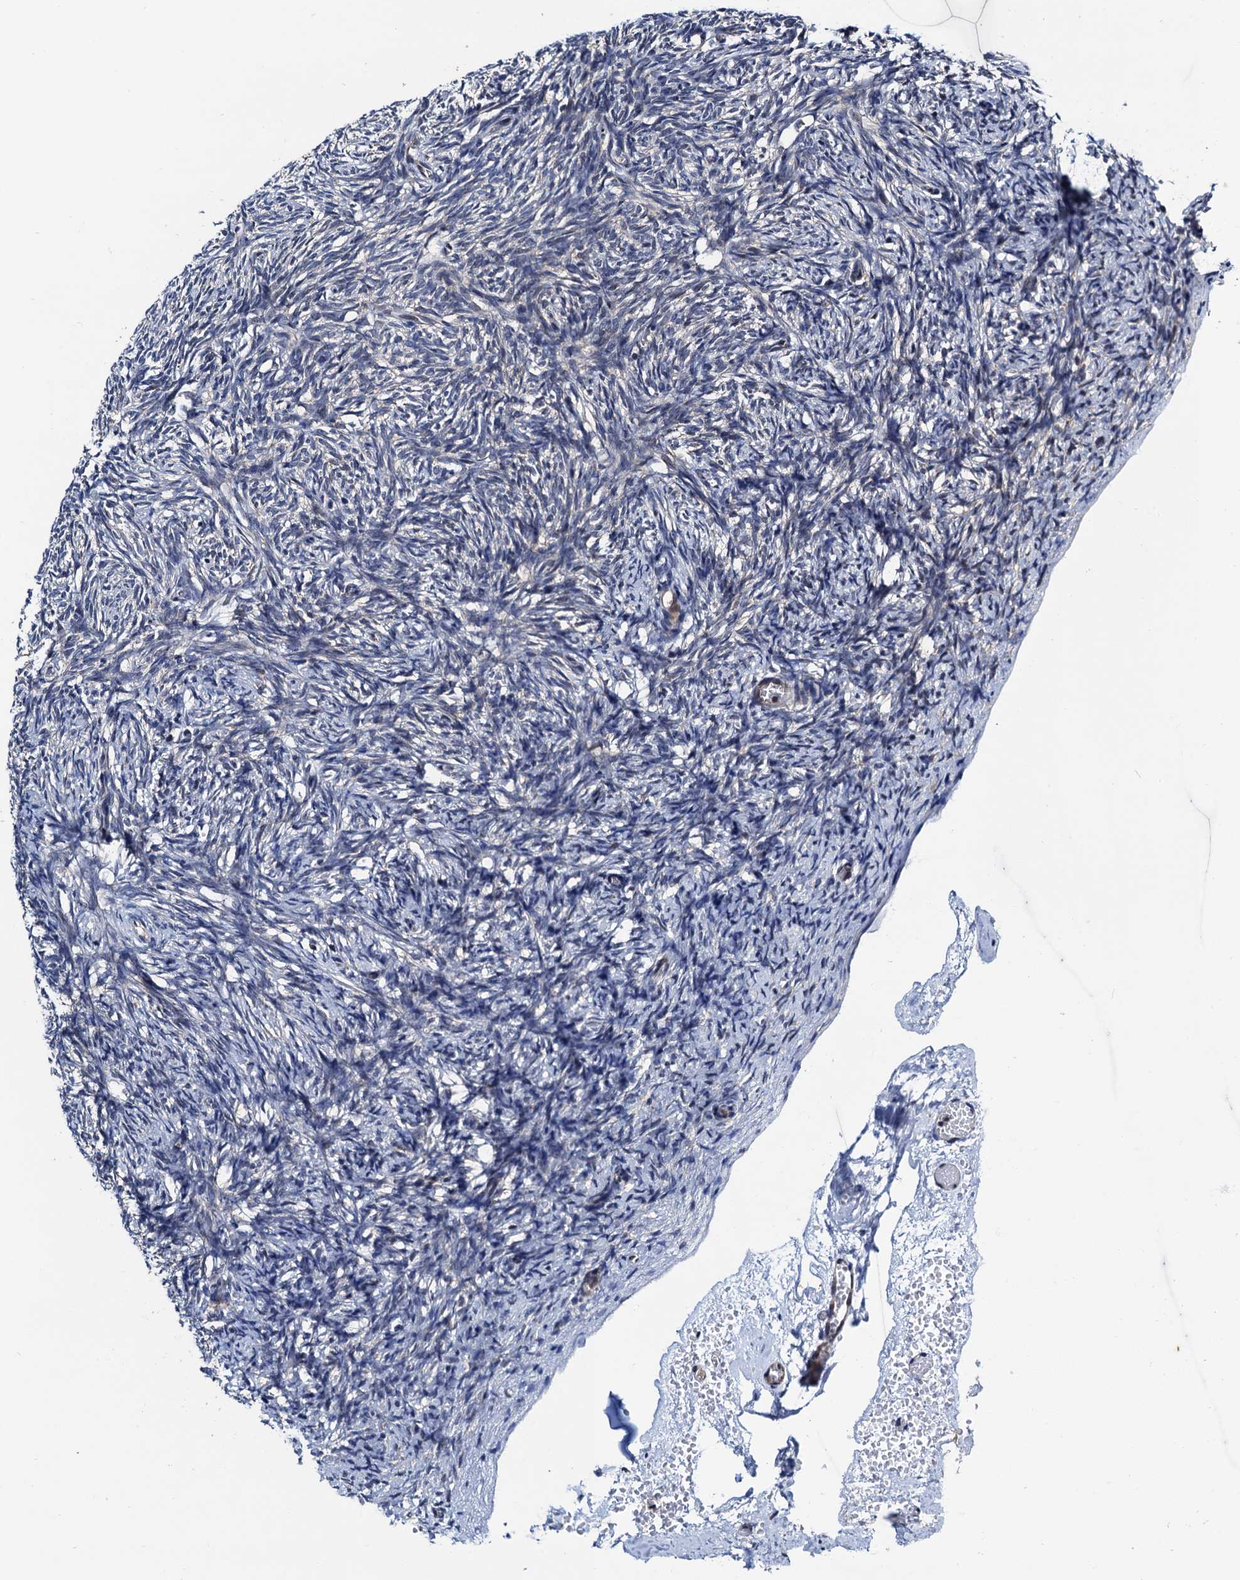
{"staining": {"intensity": "negative", "quantity": "none", "location": "none"}, "tissue": "ovary", "cell_type": "Ovarian stroma cells", "image_type": "normal", "snomed": [{"axis": "morphology", "description": "Normal tissue, NOS"}, {"axis": "topography", "description": "Ovary"}], "caption": "The histopathology image displays no staining of ovarian stroma cells in unremarkable ovary. (Immunohistochemistry, brightfield microscopy, high magnification).", "gene": "NAA16", "patient": {"sex": "female", "age": 34}}